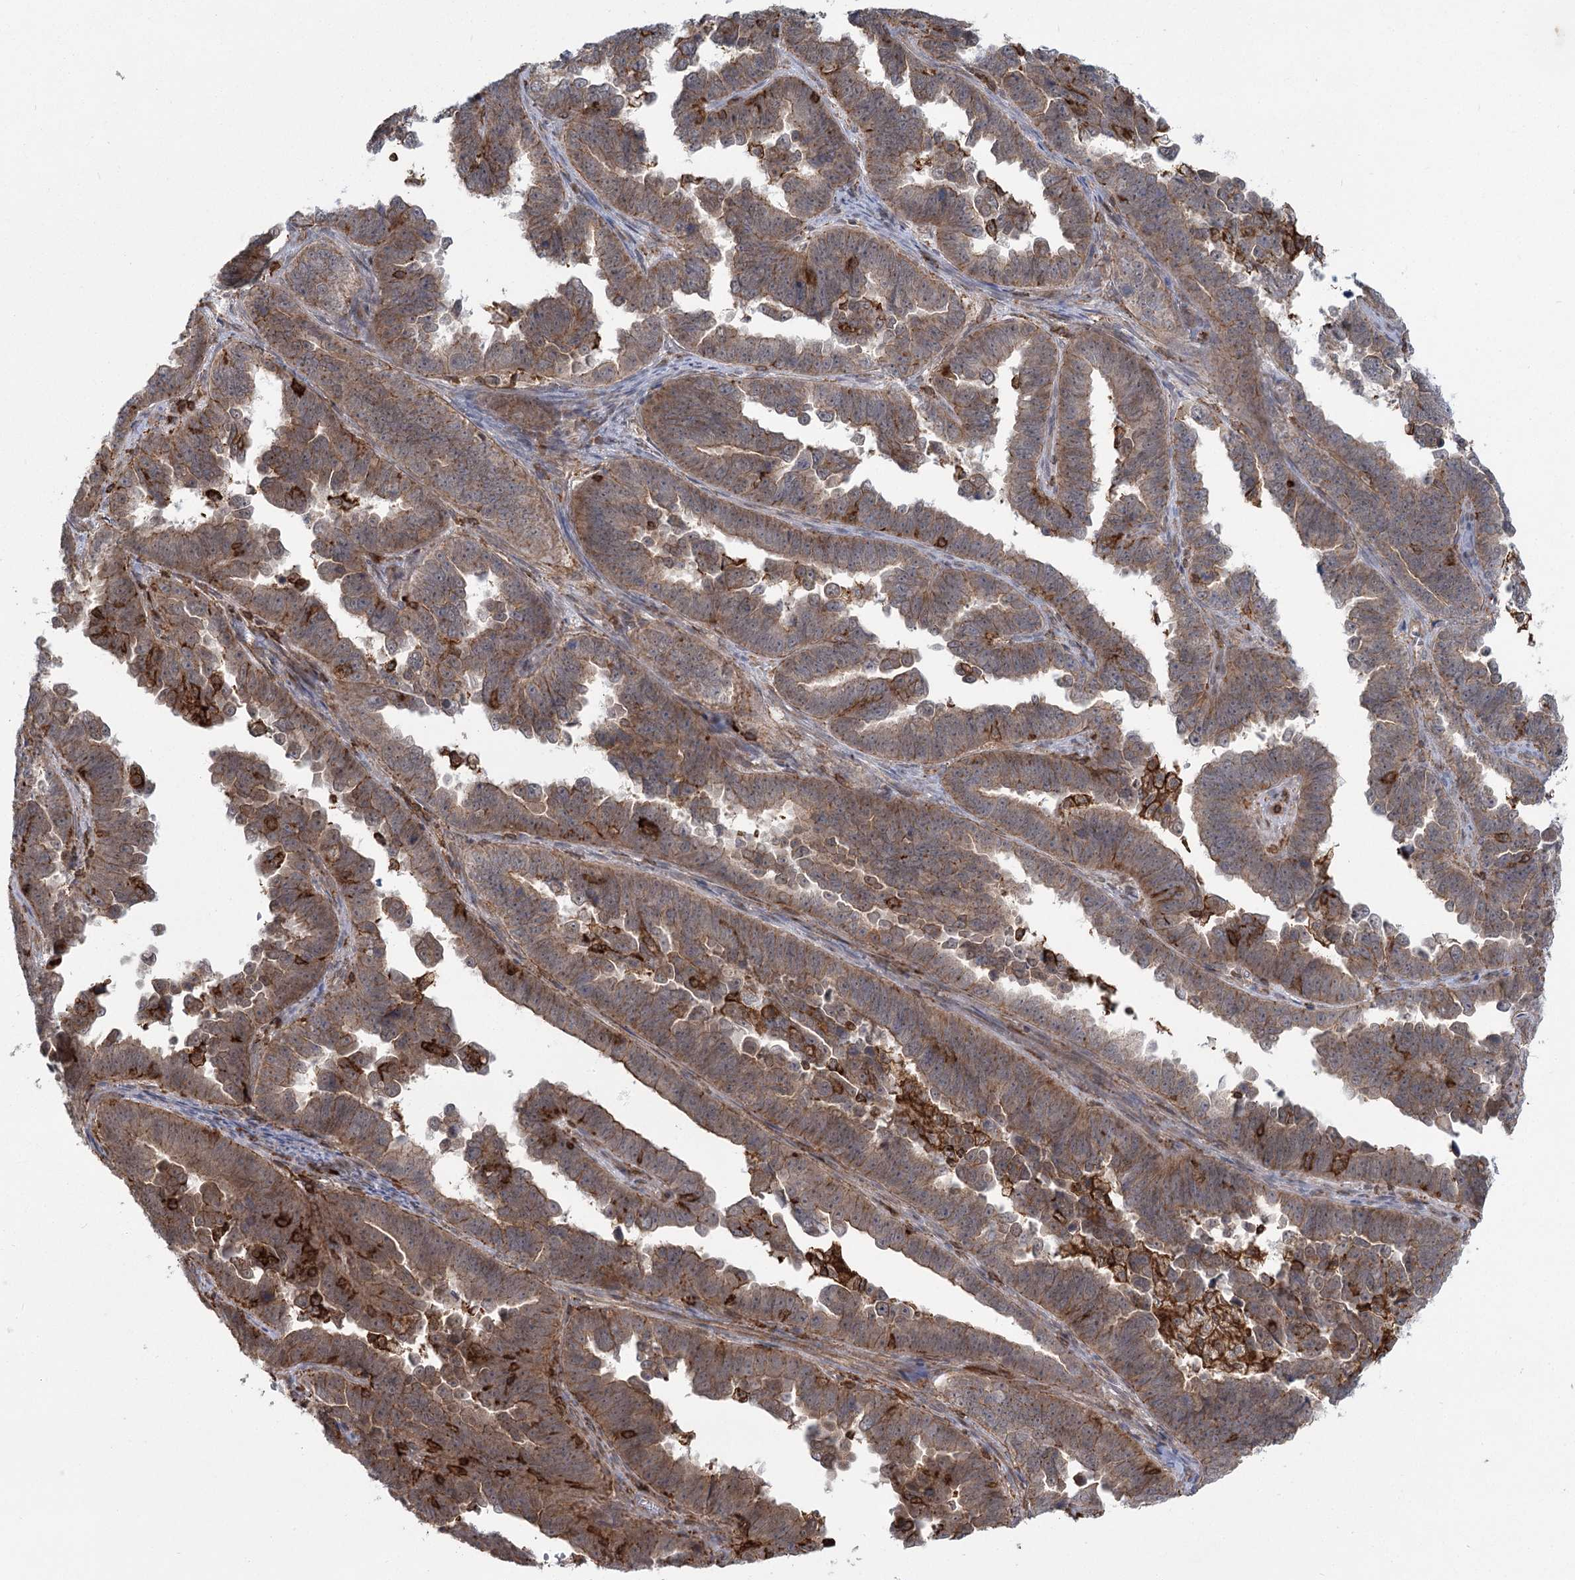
{"staining": {"intensity": "moderate", "quantity": "25%-75%", "location": "cytoplasmic/membranous"}, "tissue": "endometrial cancer", "cell_type": "Tumor cells", "image_type": "cancer", "snomed": [{"axis": "morphology", "description": "Adenocarcinoma, NOS"}, {"axis": "topography", "description": "Endometrium"}], "caption": "Immunohistochemical staining of endometrial adenocarcinoma exhibits medium levels of moderate cytoplasmic/membranous expression in about 25%-75% of tumor cells.", "gene": "MEPE", "patient": {"sex": "female", "age": 75}}